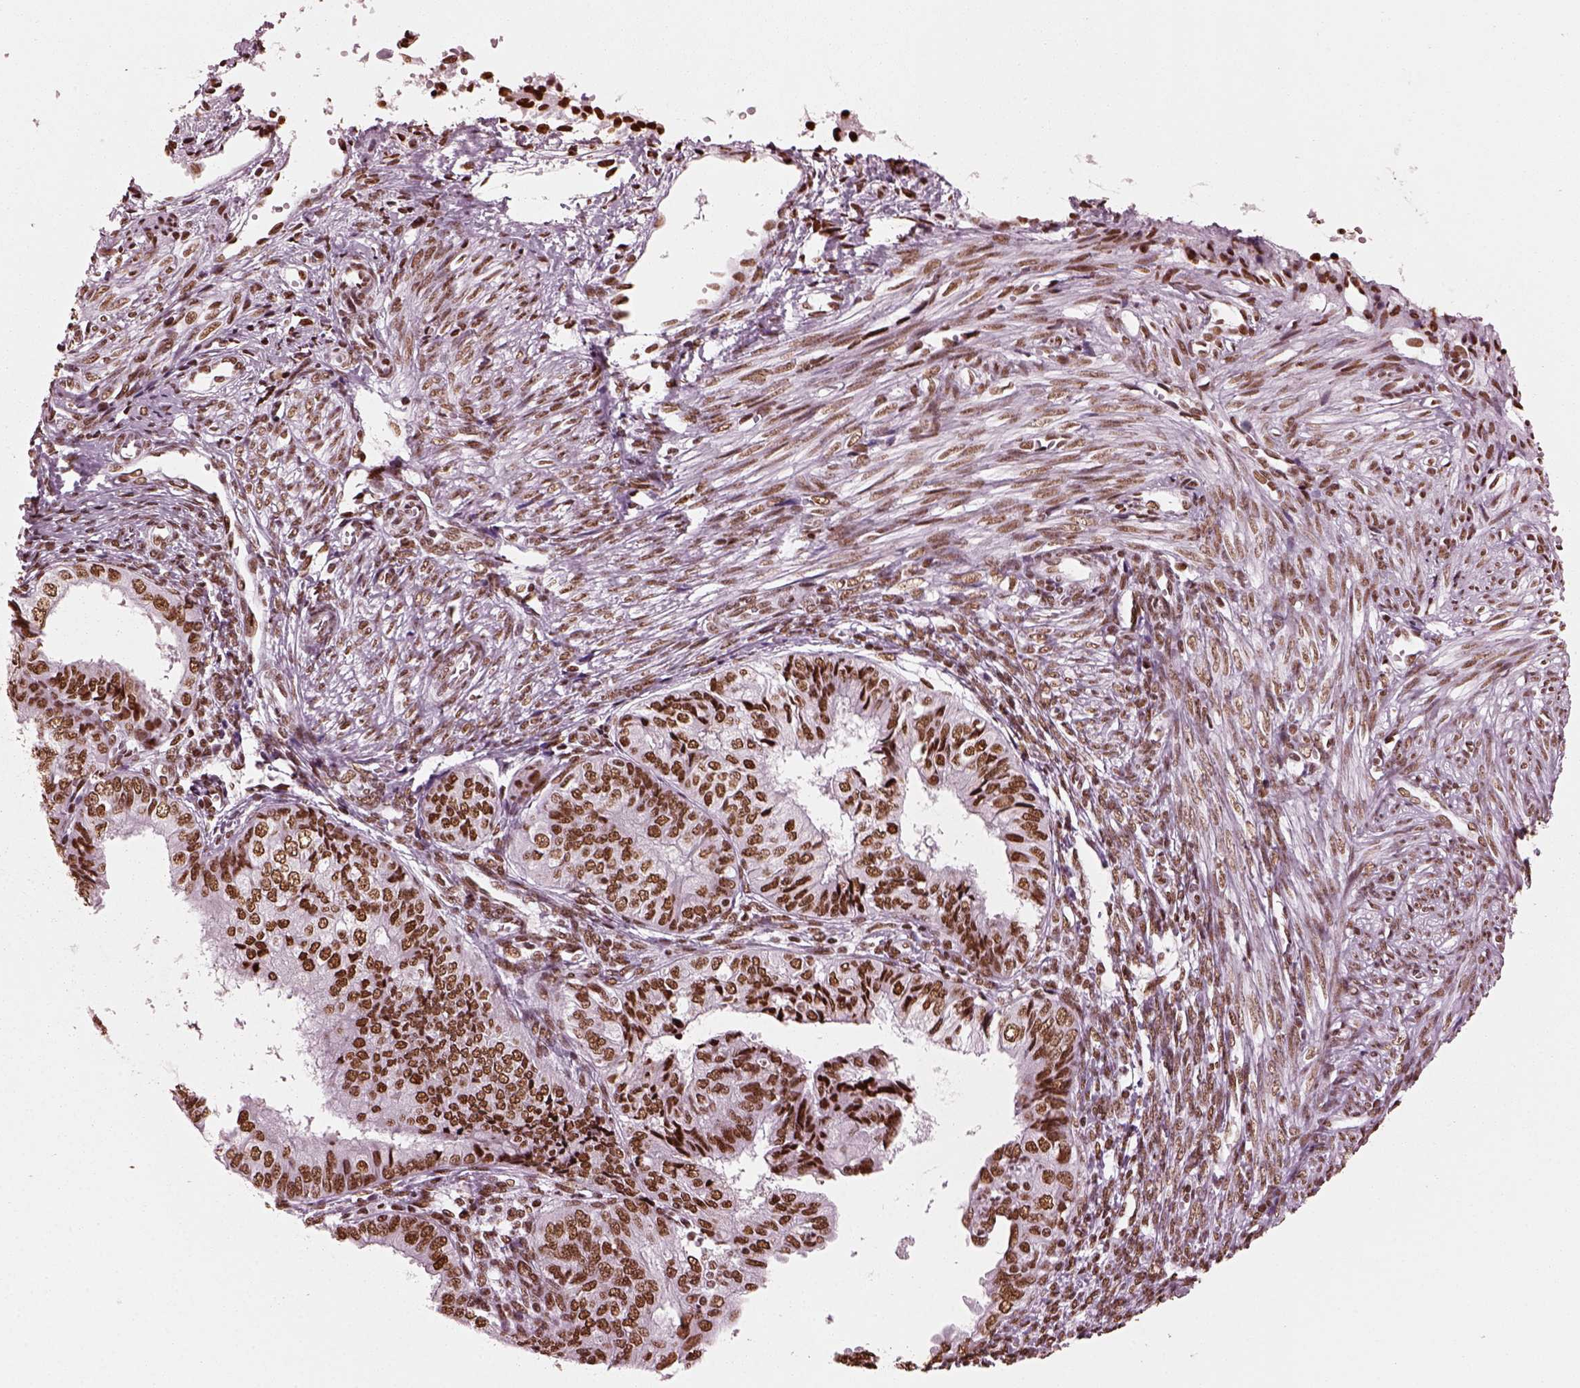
{"staining": {"intensity": "strong", "quantity": ">75%", "location": "nuclear"}, "tissue": "endometrial cancer", "cell_type": "Tumor cells", "image_type": "cancer", "snomed": [{"axis": "morphology", "description": "Adenocarcinoma, NOS"}, {"axis": "topography", "description": "Endometrium"}], "caption": "Immunohistochemical staining of human endometrial adenocarcinoma shows high levels of strong nuclear protein positivity in about >75% of tumor cells. (Brightfield microscopy of DAB IHC at high magnification).", "gene": "CBFA2T3", "patient": {"sex": "female", "age": 58}}